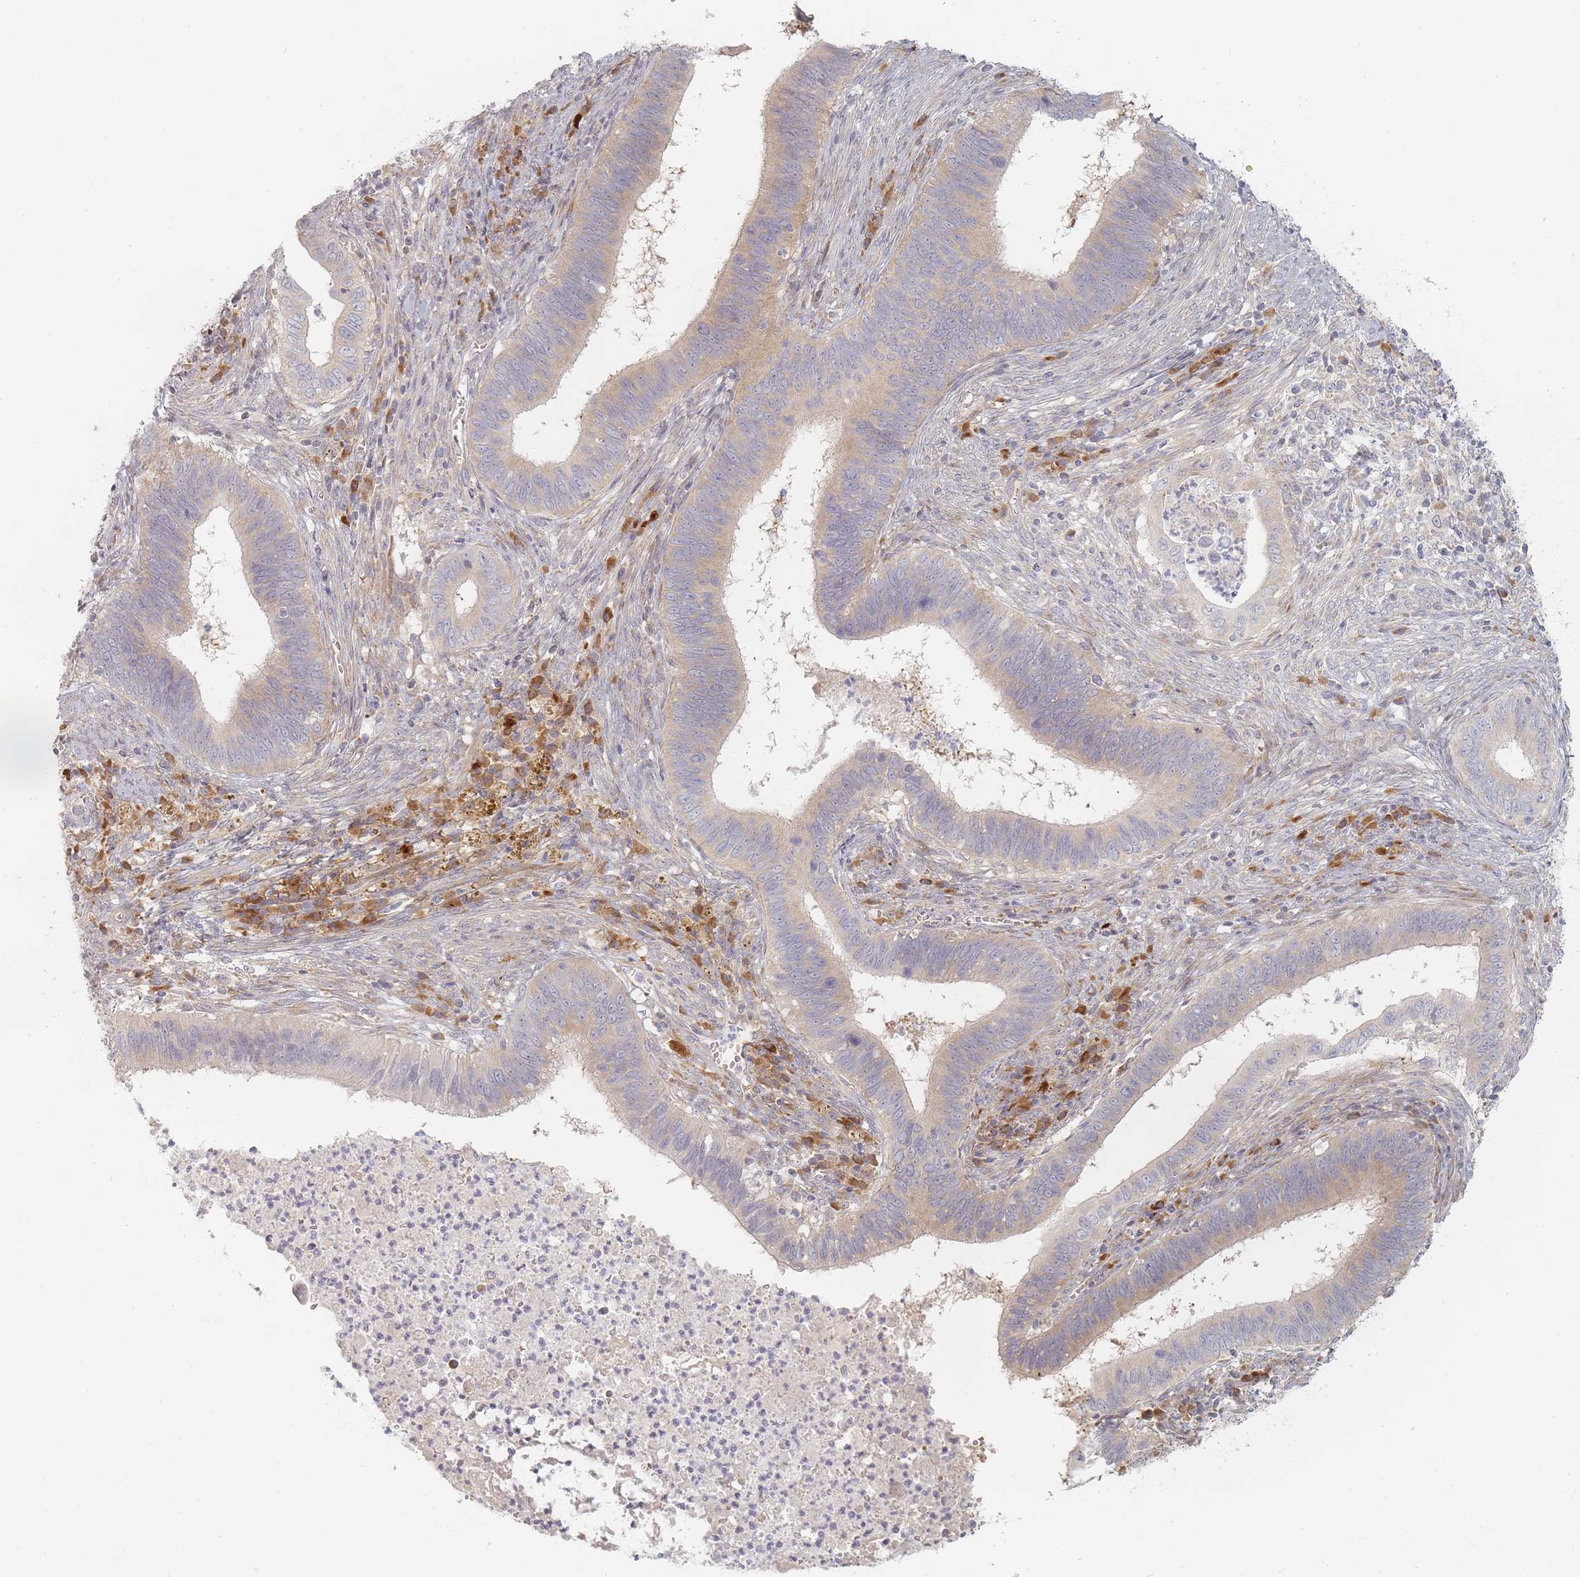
{"staining": {"intensity": "weak", "quantity": ">75%", "location": "cytoplasmic/membranous"}, "tissue": "cervical cancer", "cell_type": "Tumor cells", "image_type": "cancer", "snomed": [{"axis": "morphology", "description": "Adenocarcinoma, NOS"}, {"axis": "topography", "description": "Cervix"}], "caption": "The image reveals a brown stain indicating the presence of a protein in the cytoplasmic/membranous of tumor cells in cervical adenocarcinoma.", "gene": "ZKSCAN7", "patient": {"sex": "female", "age": 42}}